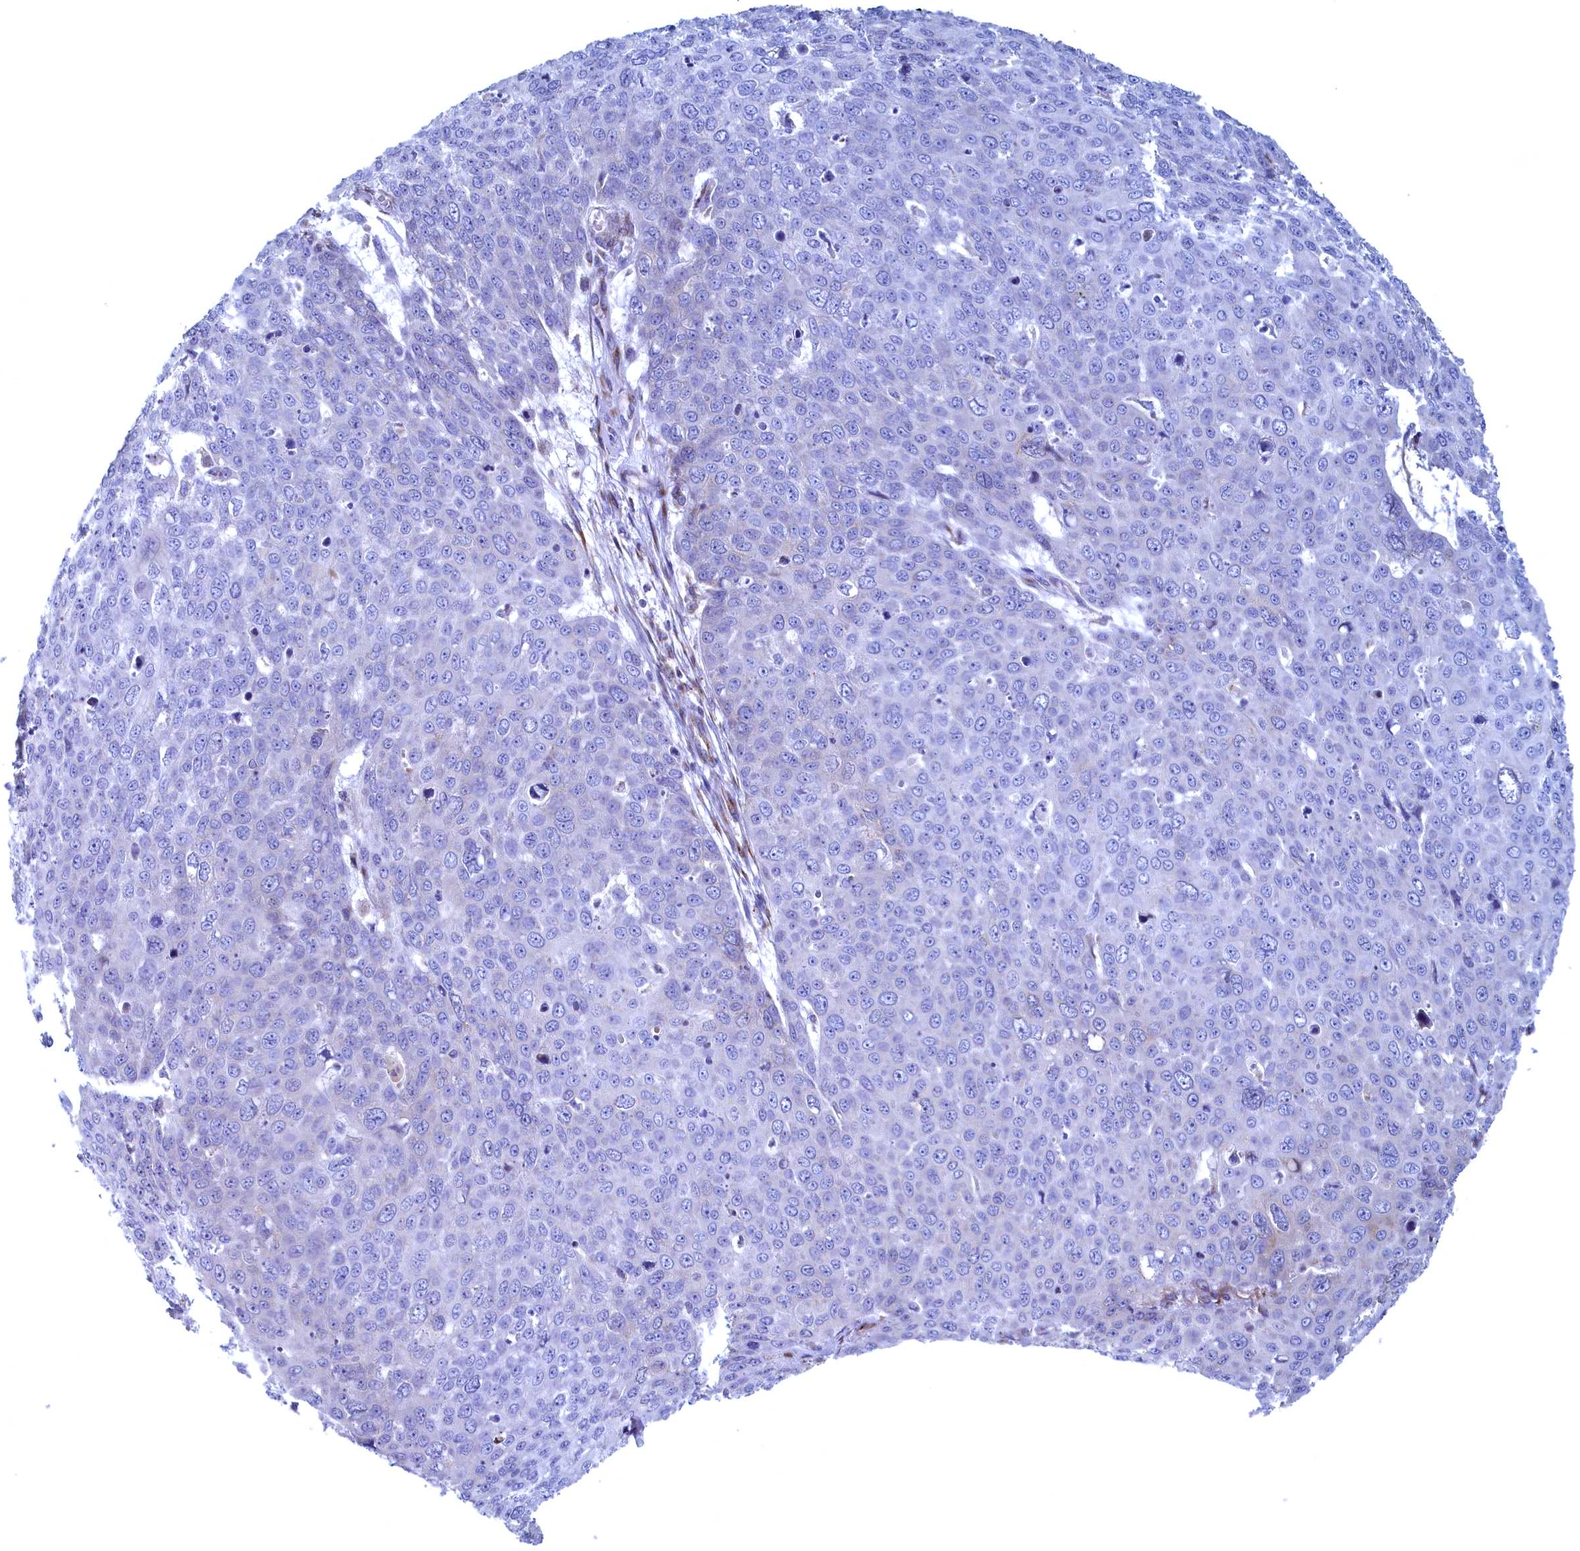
{"staining": {"intensity": "negative", "quantity": "none", "location": "none"}, "tissue": "skin cancer", "cell_type": "Tumor cells", "image_type": "cancer", "snomed": [{"axis": "morphology", "description": "Squamous cell carcinoma, NOS"}, {"axis": "topography", "description": "Skin"}], "caption": "The micrograph reveals no staining of tumor cells in squamous cell carcinoma (skin).", "gene": "MTFMT", "patient": {"sex": "male", "age": 71}}